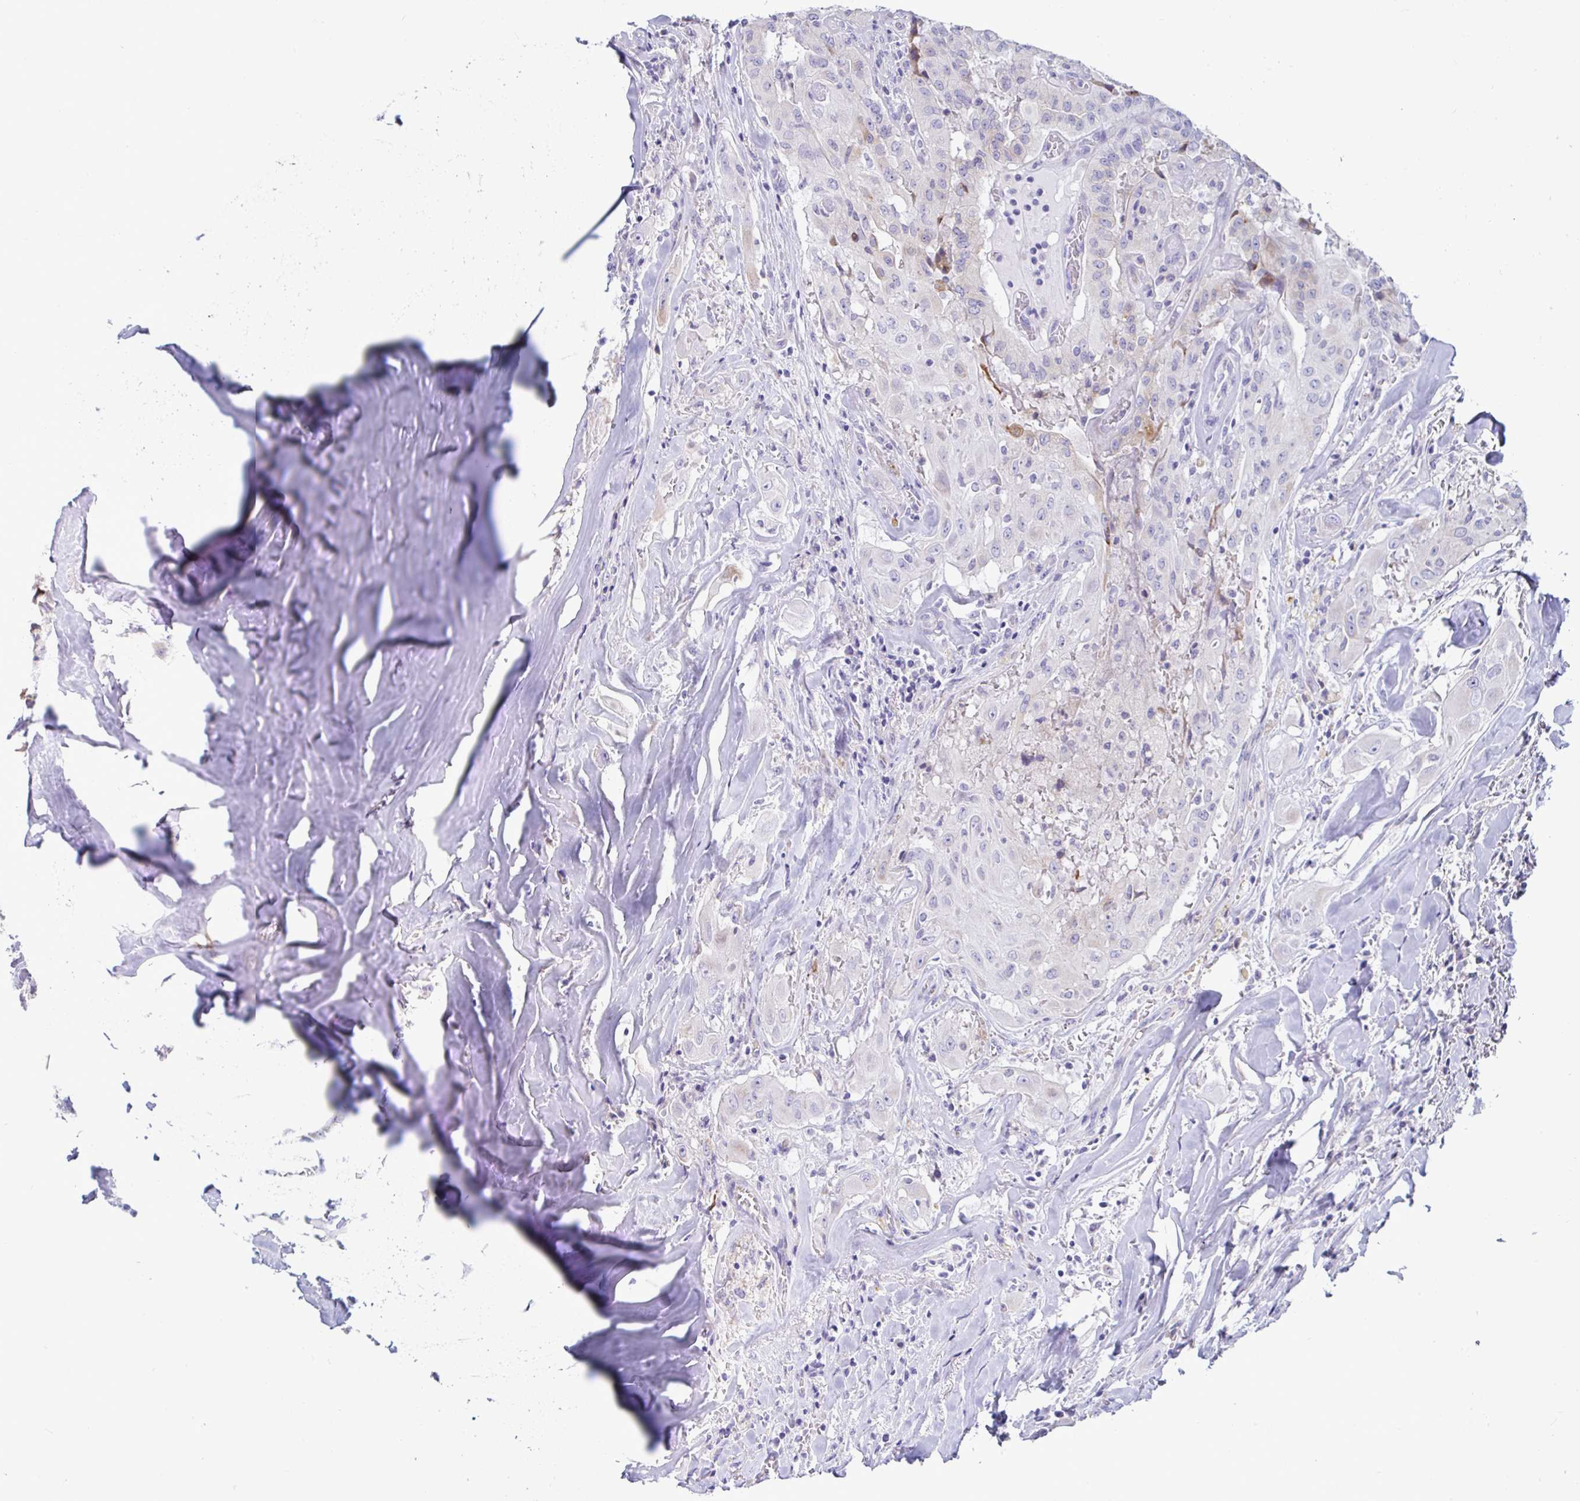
{"staining": {"intensity": "negative", "quantity": "none", "location": "none"}, "tissue": "thyroid cancer", "cell_type": "Tumor cells", "image_type": "cancer", "snomed": [{"axis": "morphology", "description": "Normal tissue, NOS"}, {"axis": "morphology", "description": "Papillary adenocarcinoma, NOS"}, {"axis": "topography", "description": "Thyroid gland"}], "caption": "A high-resolution micrograph shows immunohistochemistry staining of thyroid cancer, which demonstrates no significant positivity in tumor cells. (Brightfield microscopy of DAB (3,3'-diaminobenzidine) IHC at high magnification).", "gene": "TFPI2", "patient": {"sex": "female", "age": 59}}